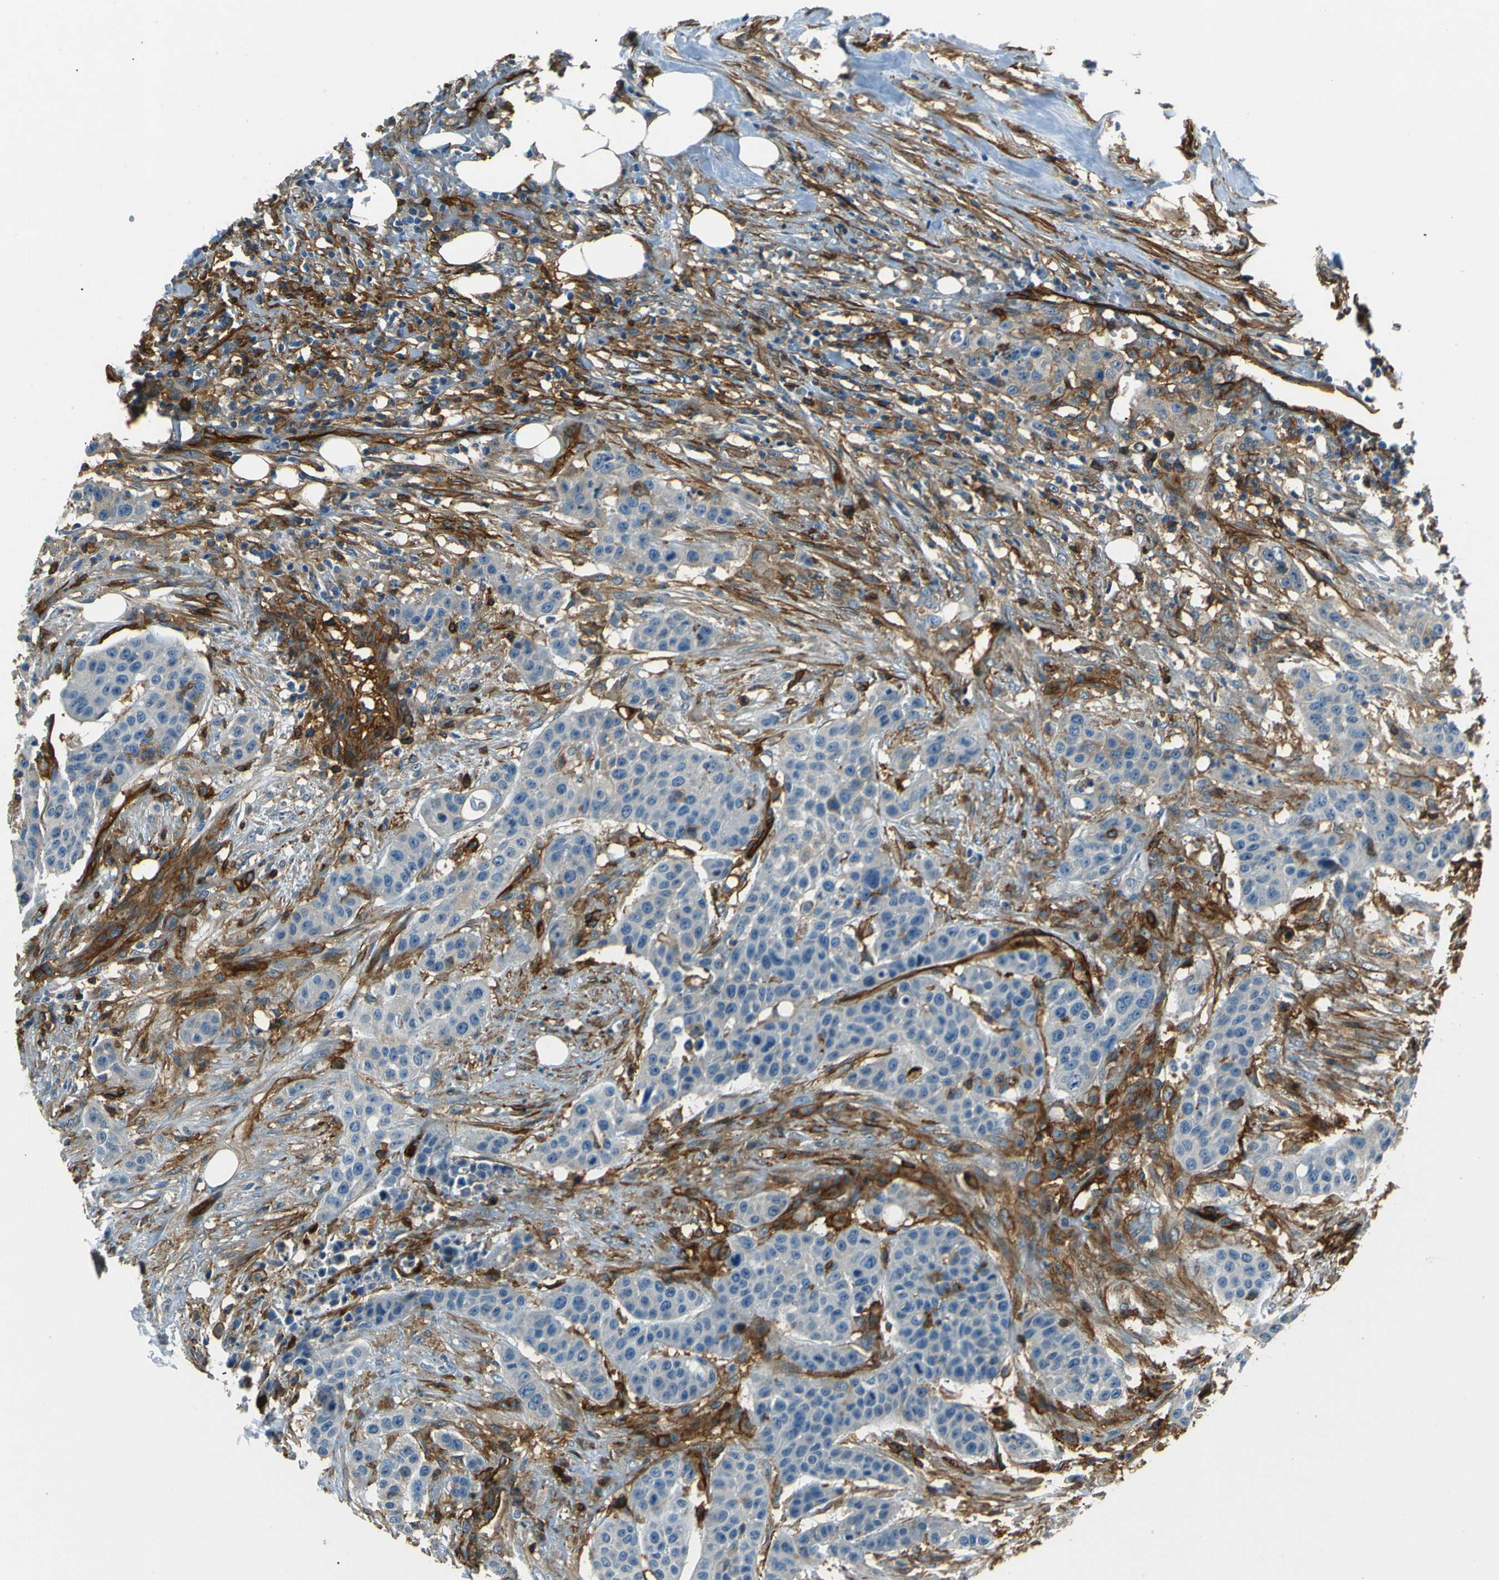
{"staining": {"intensity": "negative", "quantity": "none", "location": "none"}, "tissue": "urothelial cancer", "cell_type": "Tumor cells", "image_type": "cancer", "snomed": [{"axis": "morphology", "description": "Urothelial carcinoma, High grade"}, {"axis": "topography", "description": "Urinary bladder"}], "caption": "Immunohistochemistry (IHC) of human high-grade urothelial carcinoma reveals no staining in tumor cells.", "gene": "ENTPD1", "patient": {"sex": "male", "age": 74}}